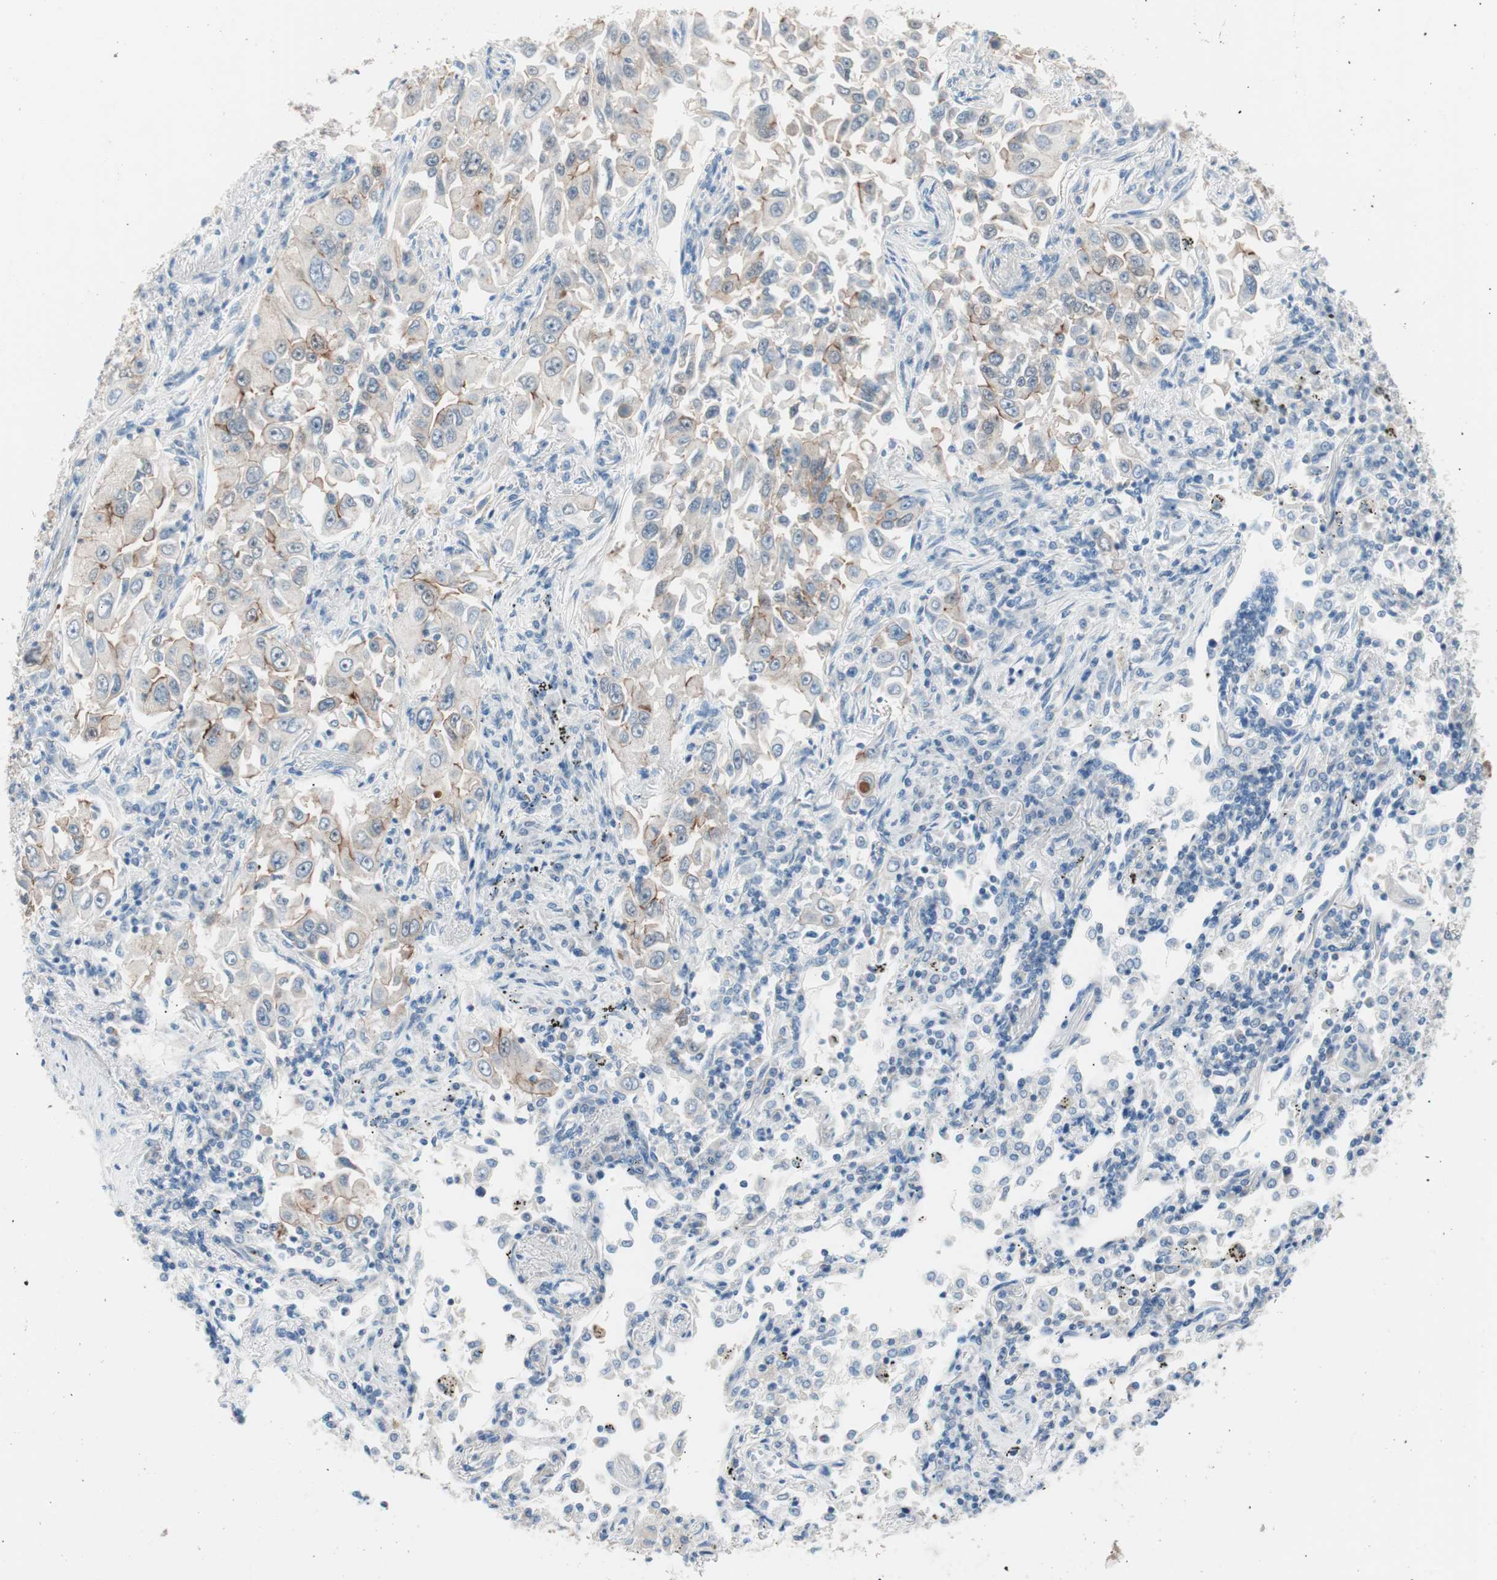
{"staining": {"intensity": "moderate", "quantity": "25%-75%", "location": "cytoplasmic/membranous"}, "tissue": "lung cancer", "cell_type": "Tumor cells", "image_type": "cancer", "snomed": [{"axis": "morphology", "description": "Adenocarcinoma, NOS"}, {"axis": "topography", "description": "Lung"}], "caption": "Lung adenocarcinoma stained with DAB immunohistochemistry reveals medium levels of moderate cytoplasmic/membranous expression in about 25%-75% of tumor cells.", "gene": "VIL1", "patient": {"sex": "male", "age": 84}}